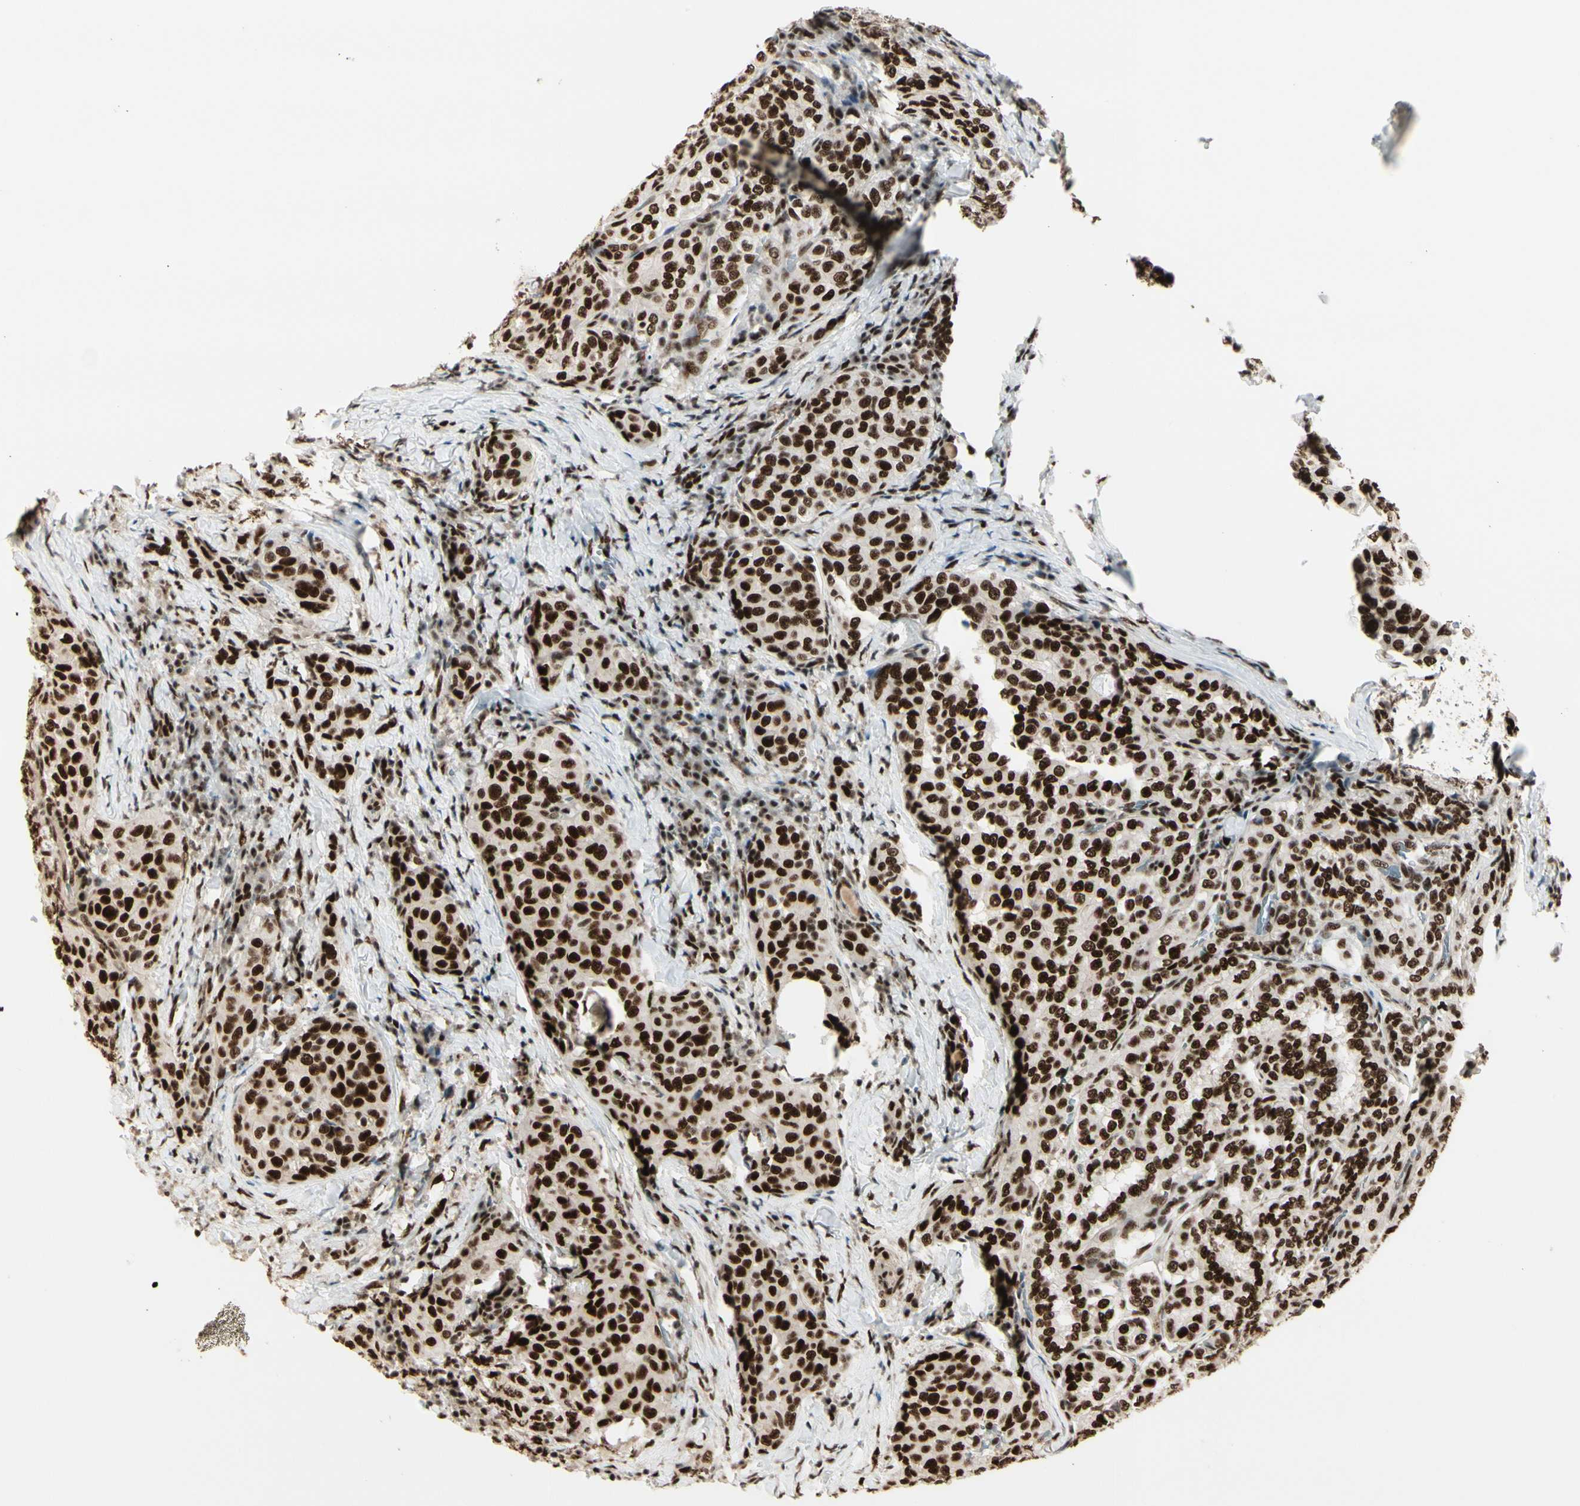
{"staining": {"intensity": "strong", "quantity": ">75%", "location": "nuclear"}, "tissue": "thyroid cancer", "cell_type": "Tumor cells", "image_type": "cancer", "snomed": [{"axis": "morphology", "description": "Normal tissue, NOS"}, {"axis": "morphology", "description": "Papillary adenocarcinoma, NOS"}, {"axis": "topography", "description": "Thyroid gland"}], "caption": "Thyroid papillary adenocarcinoma stained for a protein (brown) displays strong nuclear positive expression in about >75% of tumor cells.", "gene": "HEXIM1", "patient": {"sex": "female", "age": 30}}